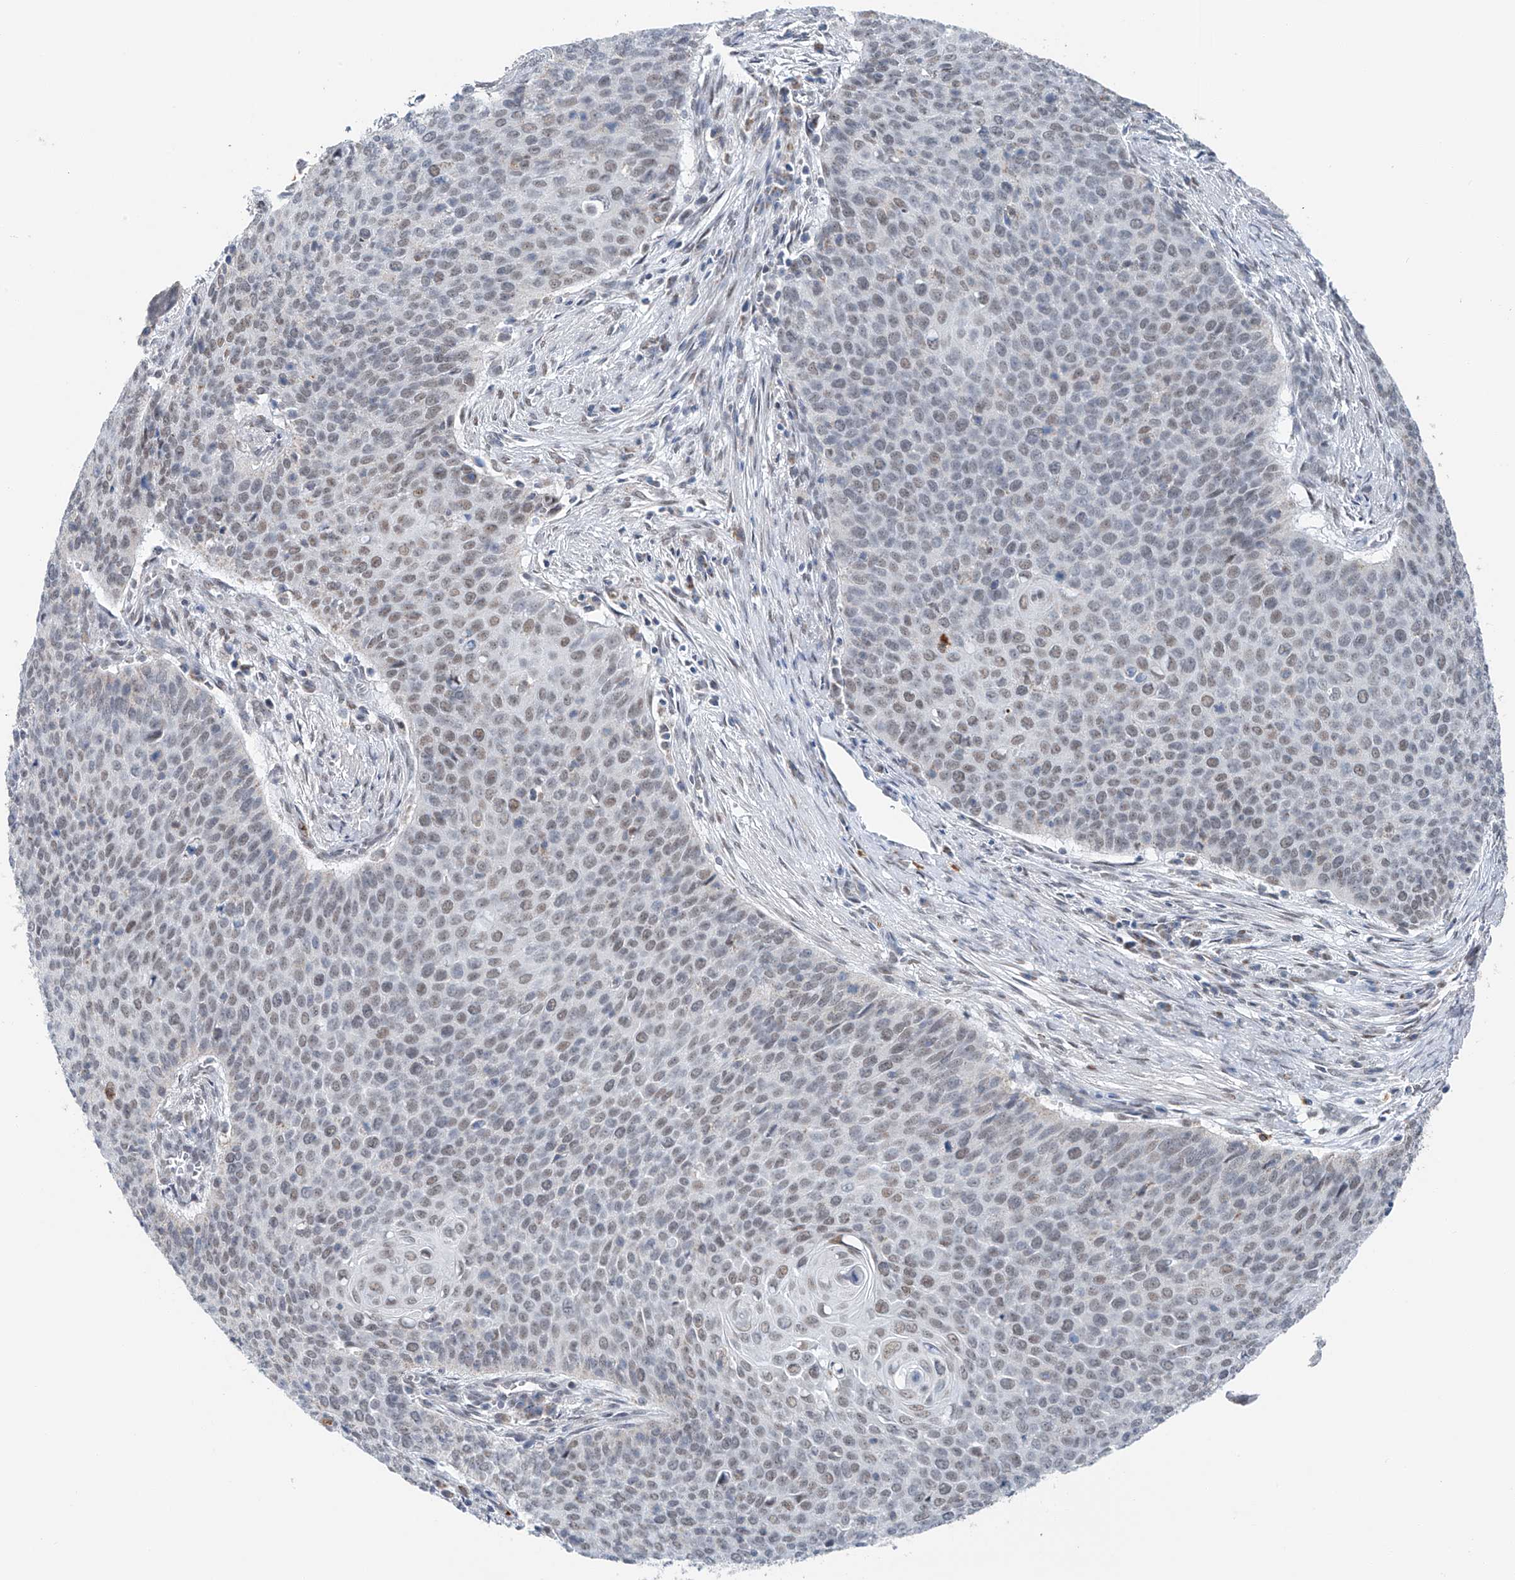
{"staining": {"intensity": "moderate", "quantity": "<25%", "location": "nuclear"}, "tissue": "cervical cancer", "cell_type": "Tumor cells", "image_type": "cancer", "snomed": [{"axis": "morphology", "description": "Squamous cell carcinoma, NOS"}, {"axis": "topography", "description": "Cervix"}], "caption": "A brown stain highlights moderate nuclear expression of a protein in cervical squamous cell carcinoma tumor cells.", "gene": "KLF15", "patient": {"sex": "female", "age": 39}}